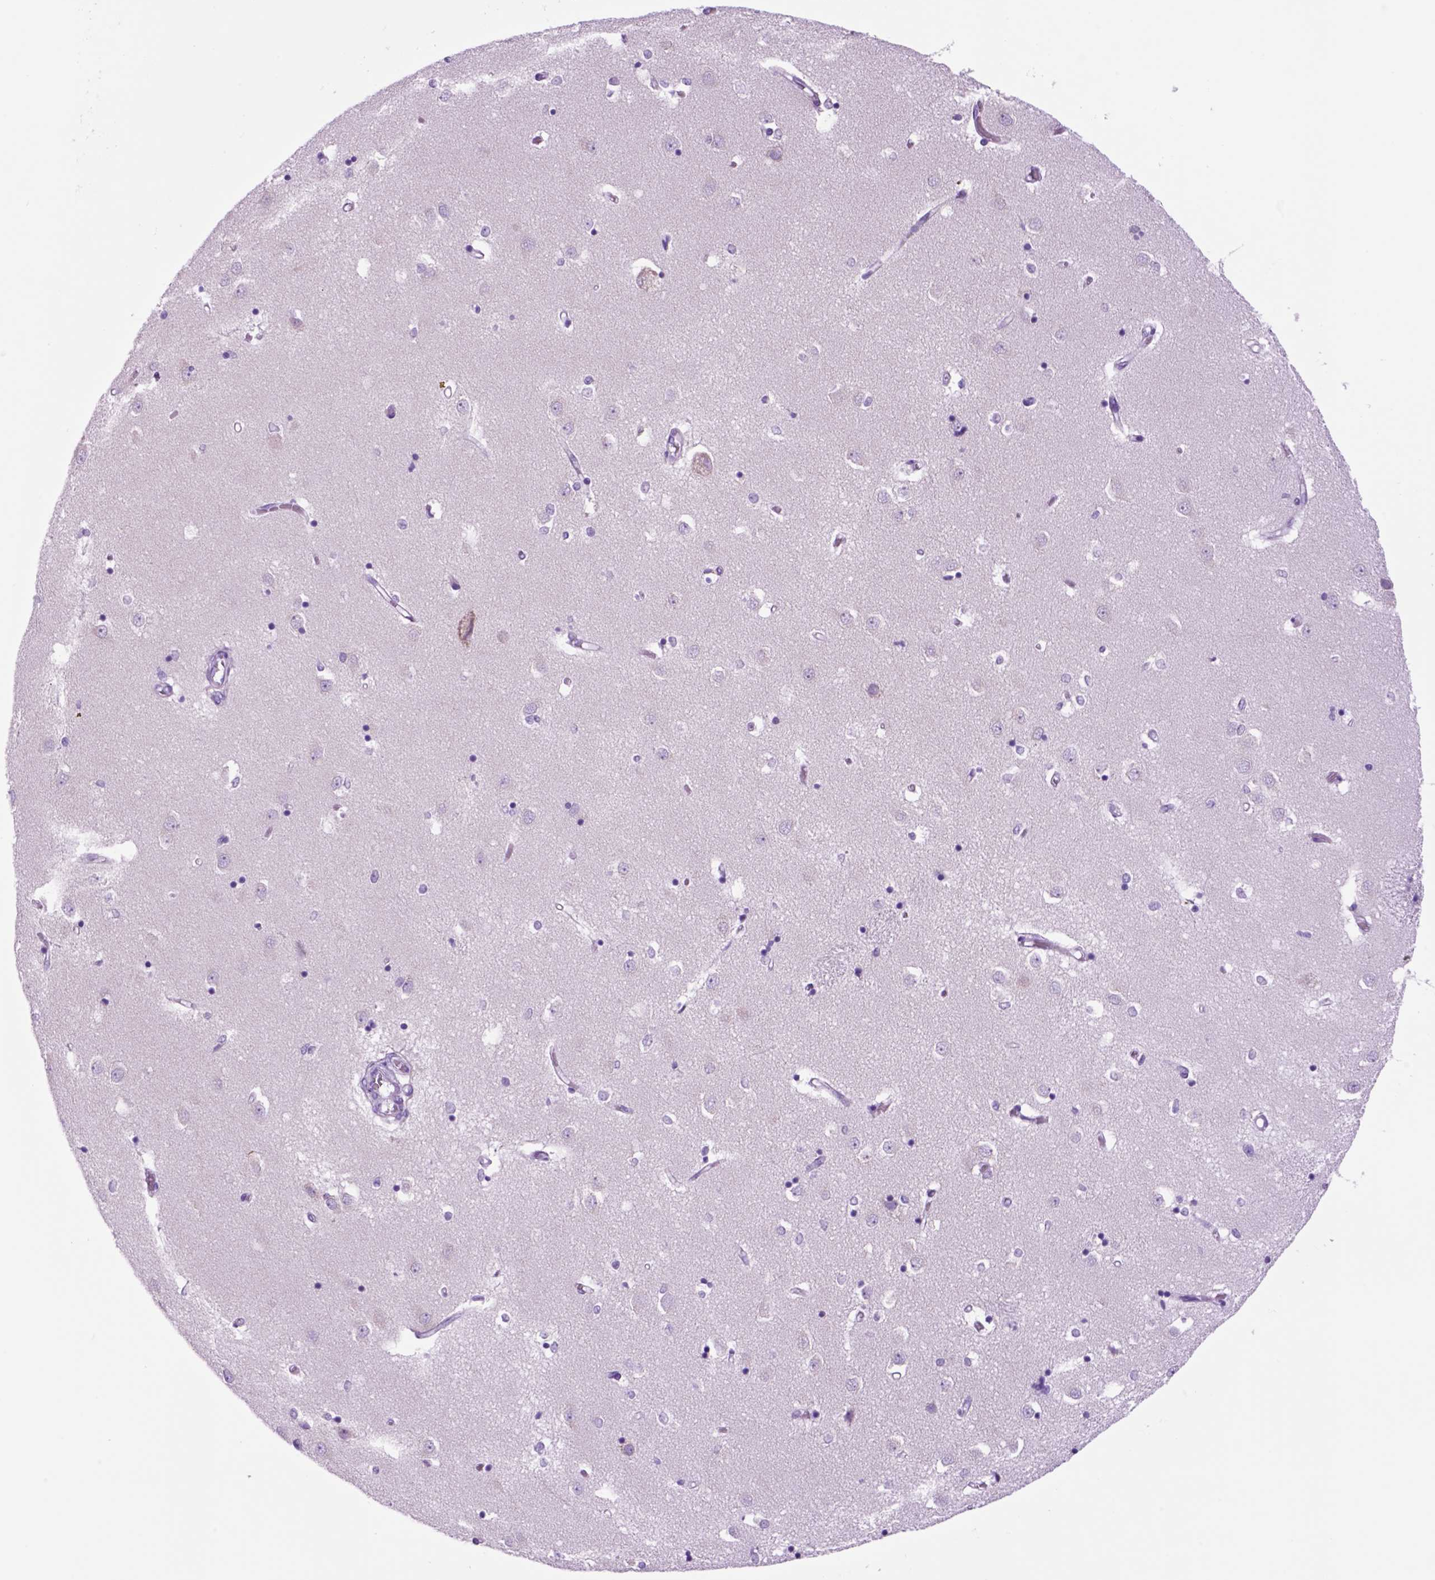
{"staining": {"intensity": "negative", "quantity": "none", "location": "none"}, "tissue": "caudate", "cell_type": "Glial cells", "image_type": "normal", "snomed": [{"axis": "morphology", "description": "Normal tissue, NOS"}, {"axis": "topography", "description": "Lateral ventricle wall"}], "caption": "Immunohistochemical staining of normal human caudate demonstrates no significant expression in glial cells.", "gene": "HHIPL2", "patient": {"sex": "male", "age": 54}}